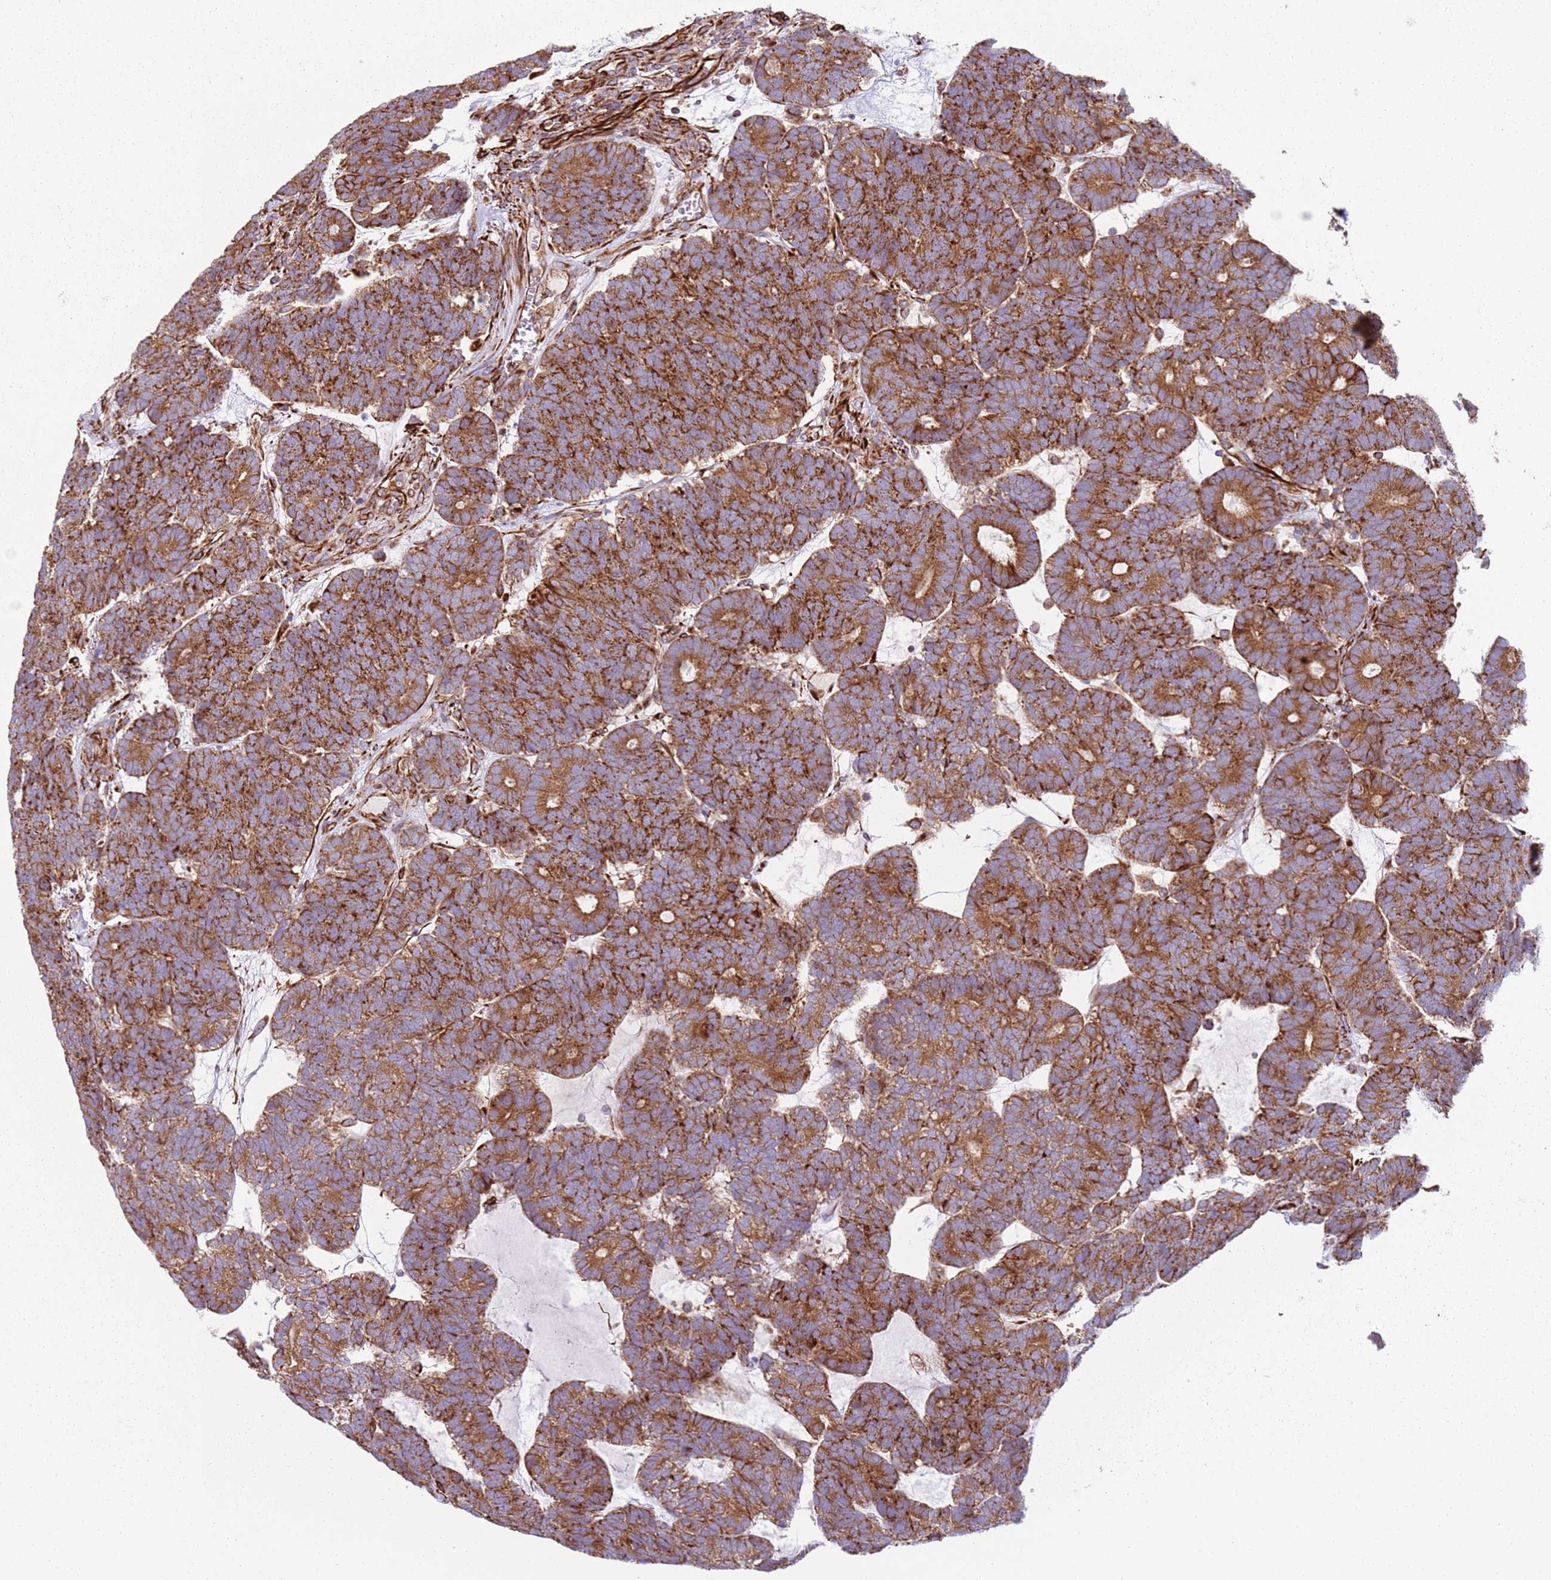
{"staining": {"intensity": "strong", "quantity": ">75%", "location": "cytoplasmic/membranous"}, "tissue": "head and neck cancer", "cell_type": "Tumor cells", "image_type": "cancer", "snomed": [{"axis": "morphology", "description": "Adenocarcinoma, NOS"}, {"axis": "topography", "description": "Head-Neck"}], "caption": "Strong cytoplasmic/membranous positivity for a protein is appreciated in about >75% of tumor cells of head and neck adenocarcinoma using IHC.", "gene": "SNAPIN", "patient": {"sex": "female", "age": 81}}